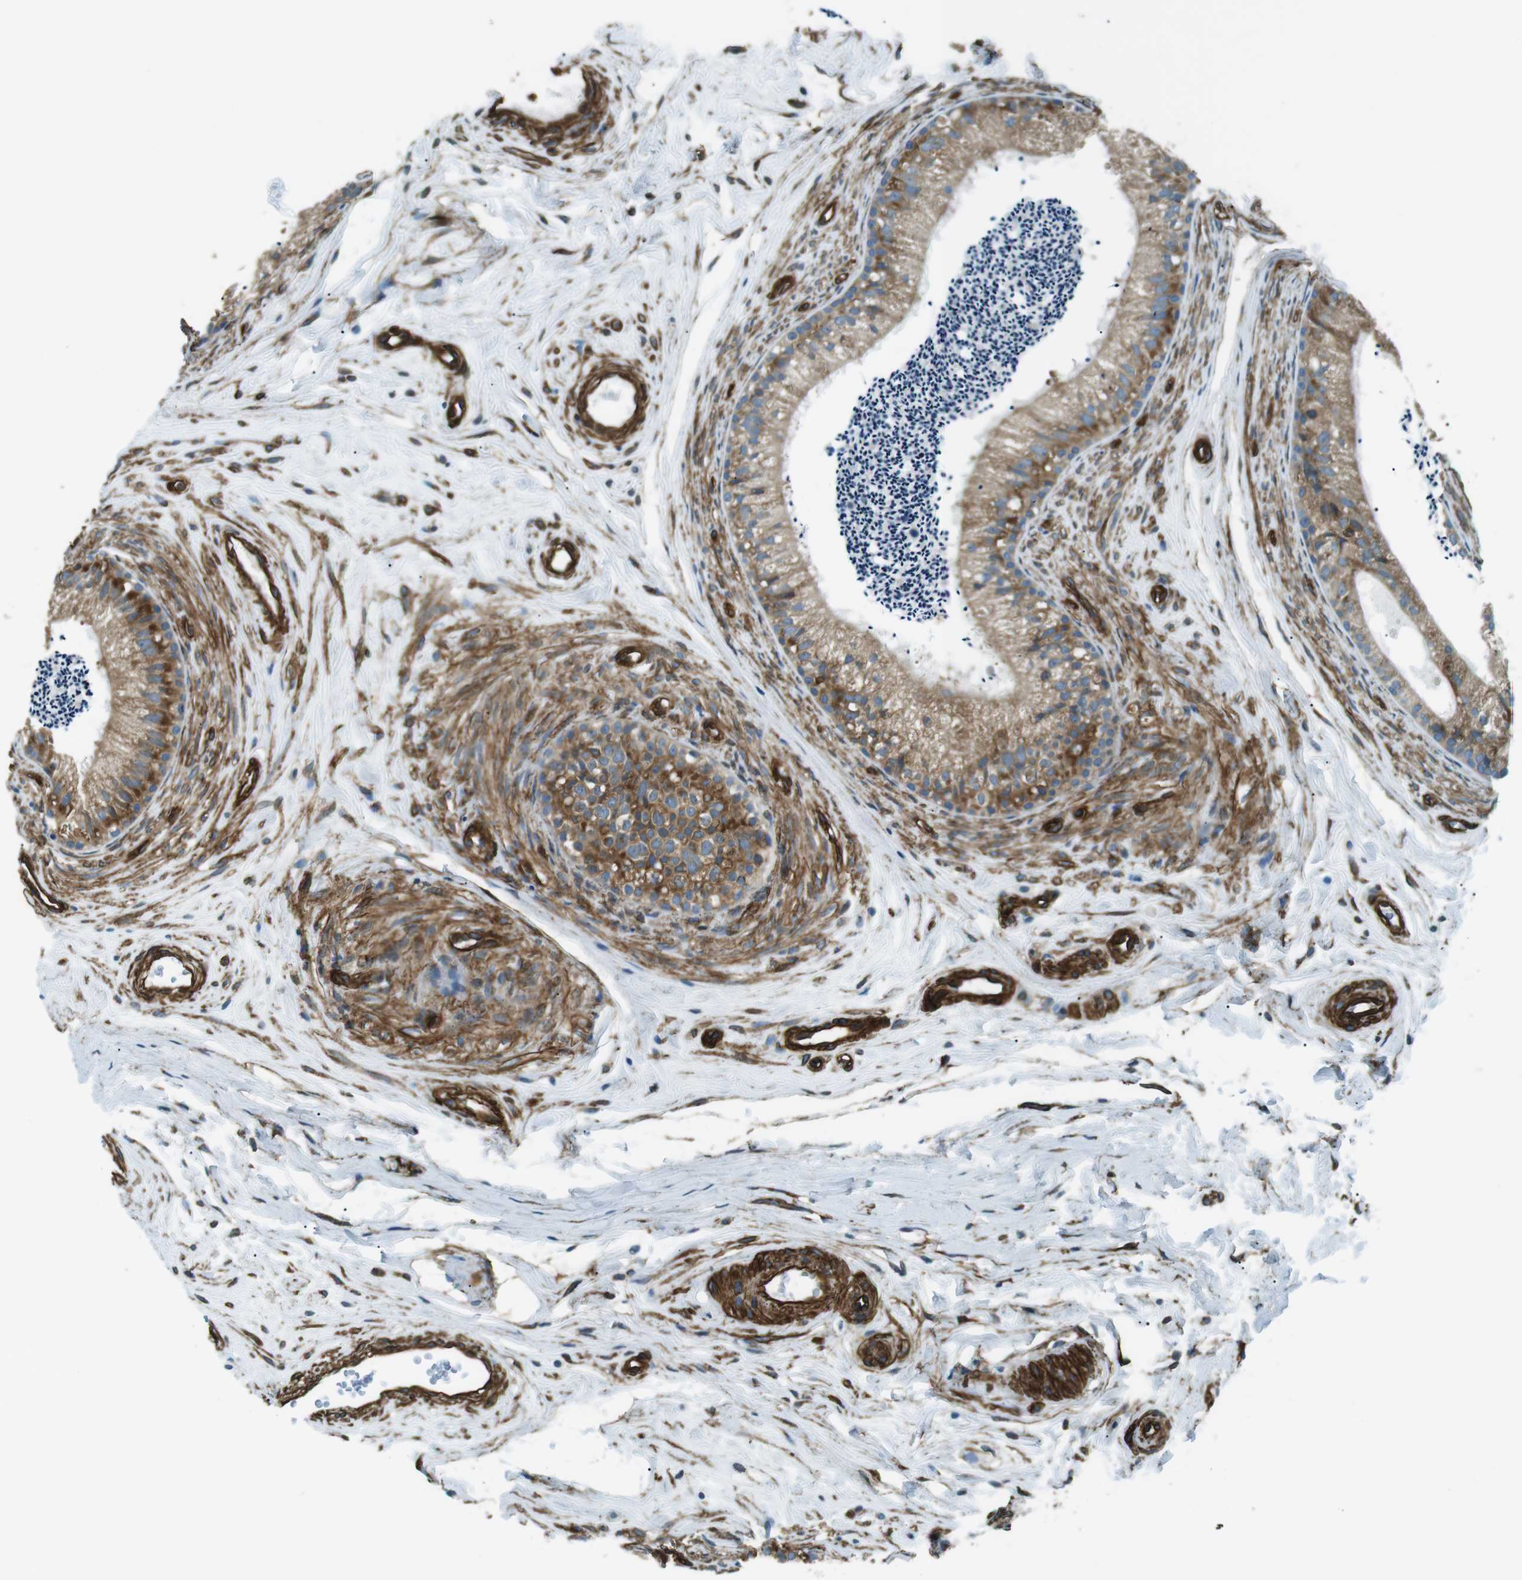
{"staining": {"intensity": "moderate", "quantity": ">75%", "location": "cytoplasmic/membranous"}, "tissue": "epididymis", "cell_type": "Glandular cells", "image_type": "normal", "snomed": [{"axis": "morphology", "description": "Normal tissue, NOS"}, {"axis": "topography", "description": "Epididymis"}], "caption": "This is a photomicrograph of immunohistochemistry staining of benign epididymis, which shows moderate staining in the cytoplasmic/membranous of glandular cells.", "gene": "ODR4", "patient": {"sex": "male", "age": 56}}